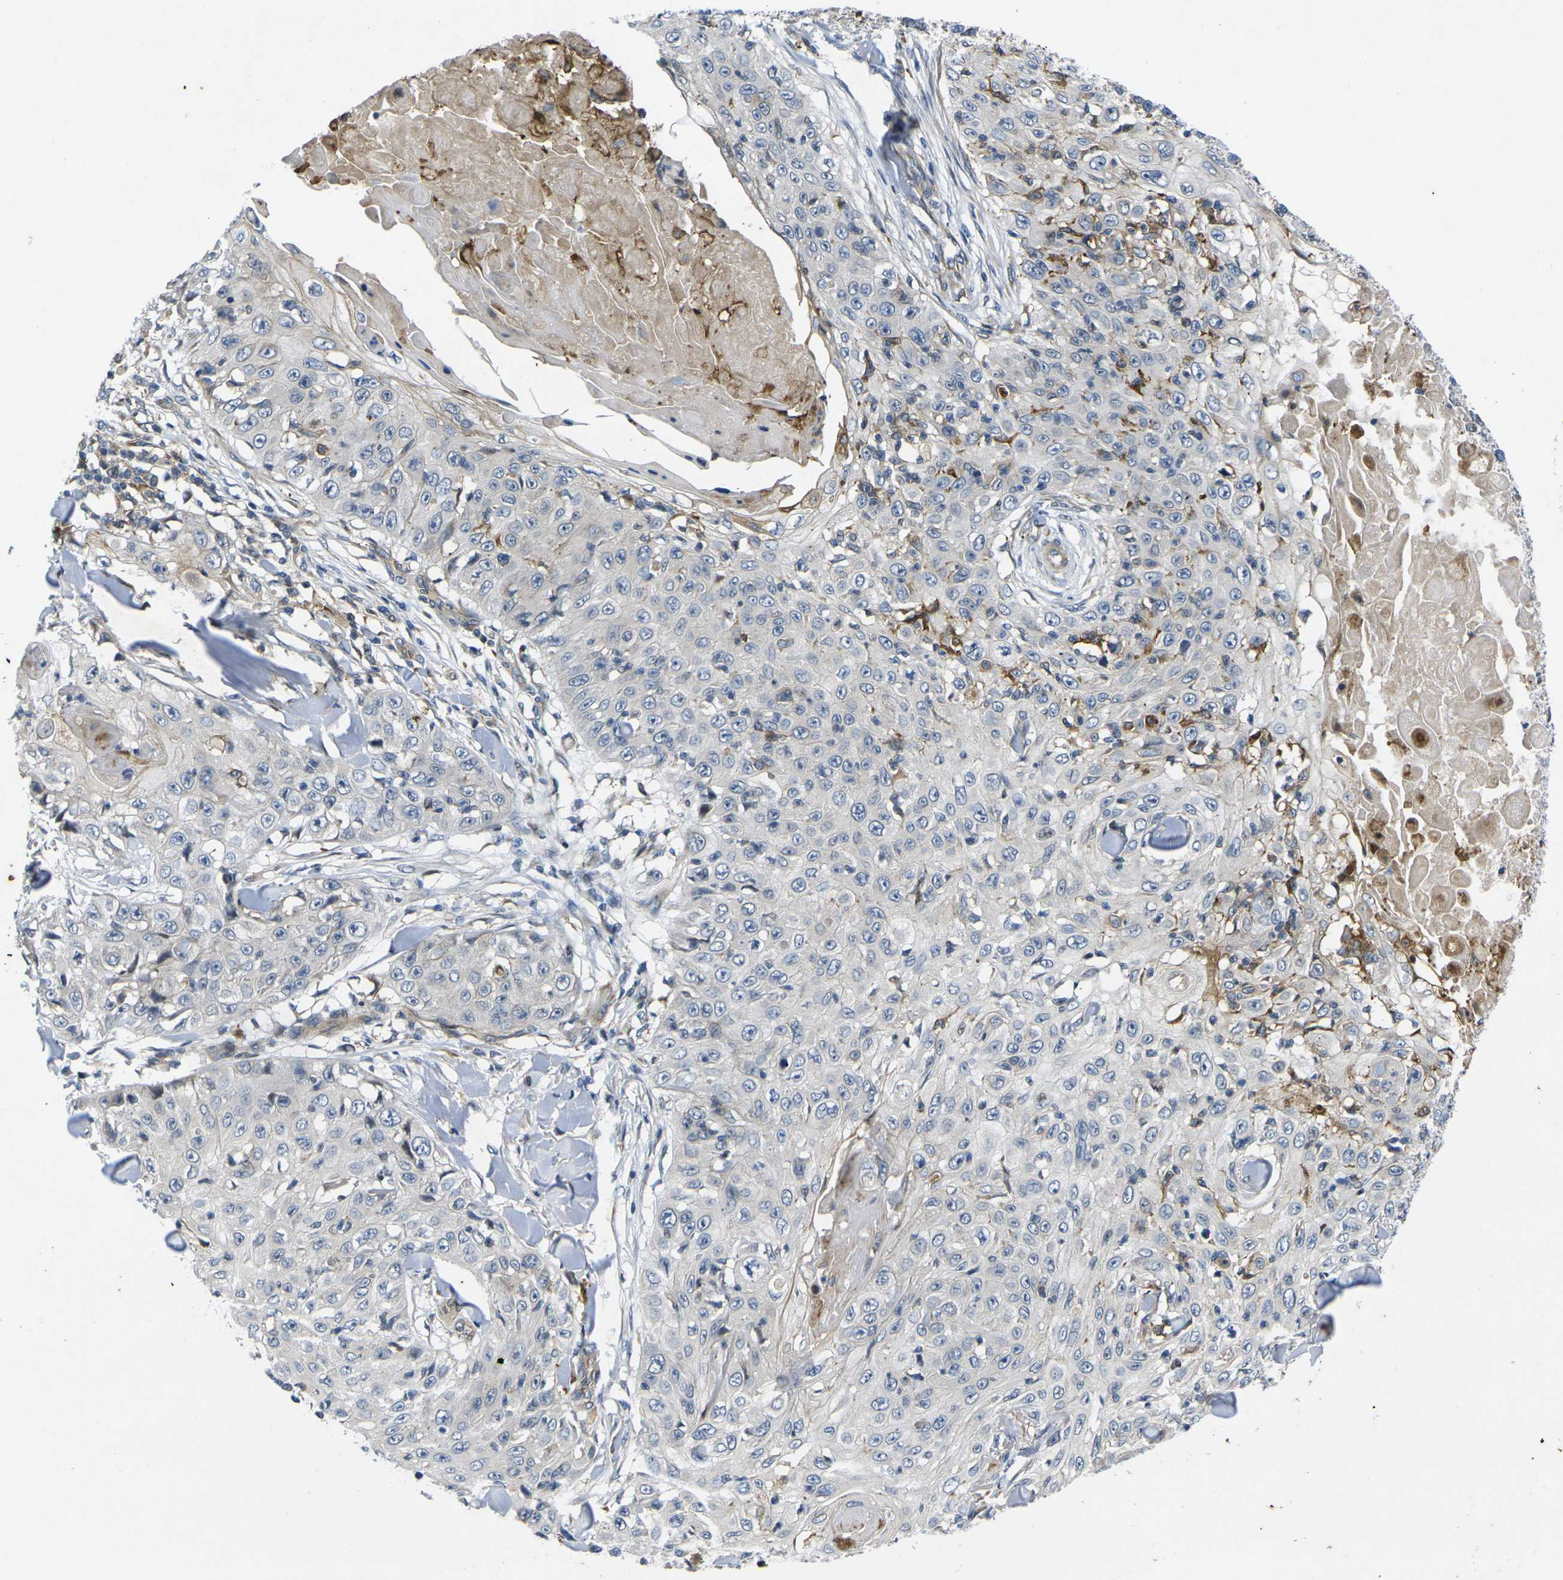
{"staining": {"intensity": "negative", "quantity": "none", "location": "none"}, "tissue": "skin cancer", "cell_type": "Tumor cells", "image_type": "cancer", "snomed": [{"axis": "morphology", "description": "Squamous cell carcinoma, NOS"}, {"axis": "topography", "description": "Skin"}], "caption": "A photomicrograph of human squamous cell carcinoma (skin) is negative for staining in tumor cells.", "gene": "ROBO2", "patient": {"sex": "male", "age": 86}}